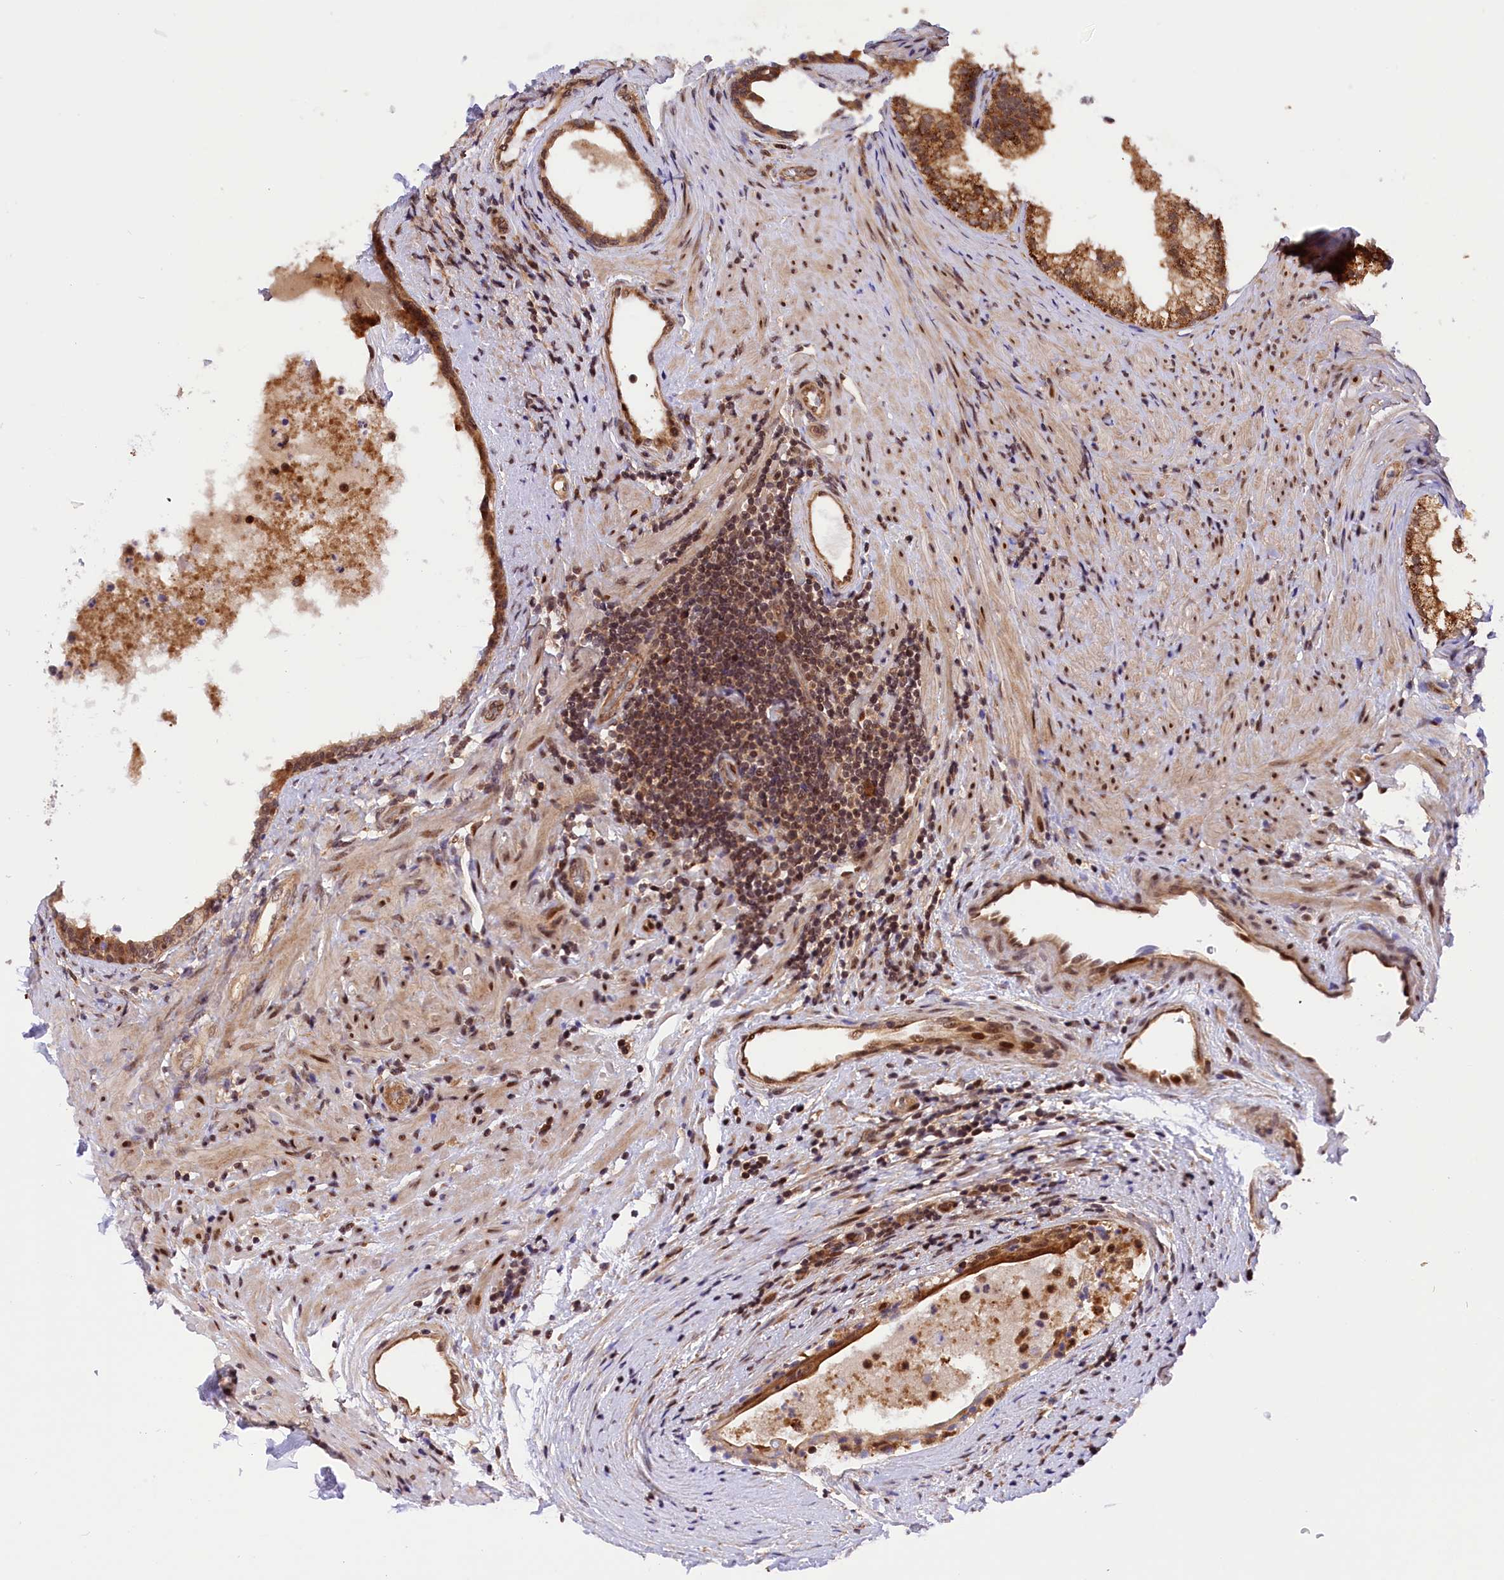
{"staining": {"intensity": "moderate", "quantity": ">75%", "location": "cytoplasmic/membranous"}, "tissue": "prostate", "cell_type": "Glandular cells", "image_type": "normal", "snomed": [{"axis": "morphology", "description": "Normal tissue, NOS"}, {"axis": "topography", "description": "Prostate"}], "caption": "This is a photomicrograph of immunohistochemistry (IHC) staining of normal prostate, which shows moderate staining in the cytoplasmic/membranous of glandular cells.", "gene": "SAMD4A", "patient": {"sex": "male", "age": 76}}